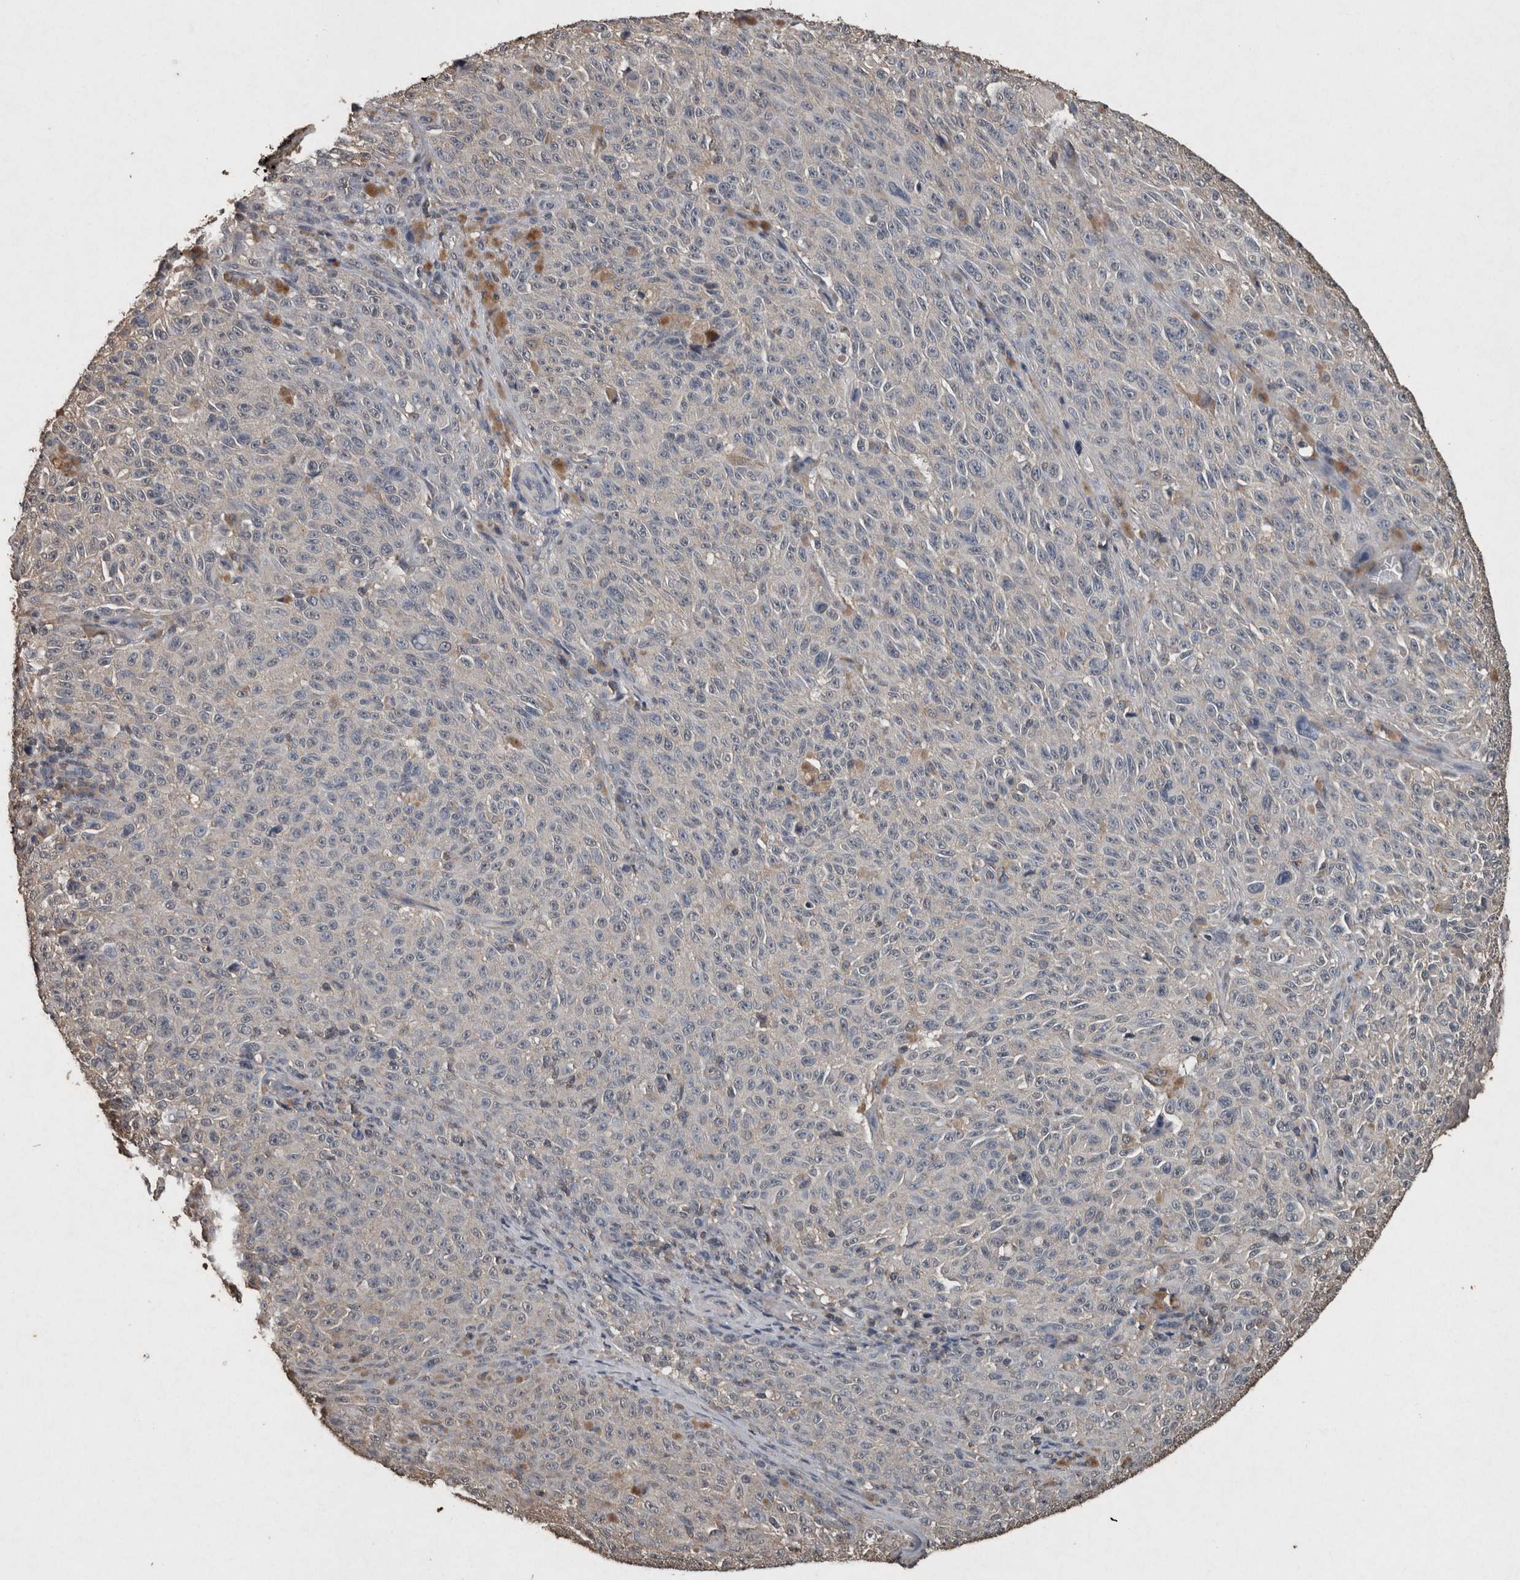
{"staining": {"intensity": "negative", "quantity": "none", "location": "none"}, "tissue": "melanoma", "cell_type": "Tumor cells", "image_type": "cancer", "snomed": [{"axis": "morphology", "description": "Malignant melanoma, NOS"}, {"axis": "topography", "description": "Skin"}], "caption": "IHC photomicrograph of neoplastic tissue: human melanoma stained with DAB displays no significant protein positivity in tumor cells.", "gene": "FGFRL1", "patient": {"sex": "female", "age": 82}}